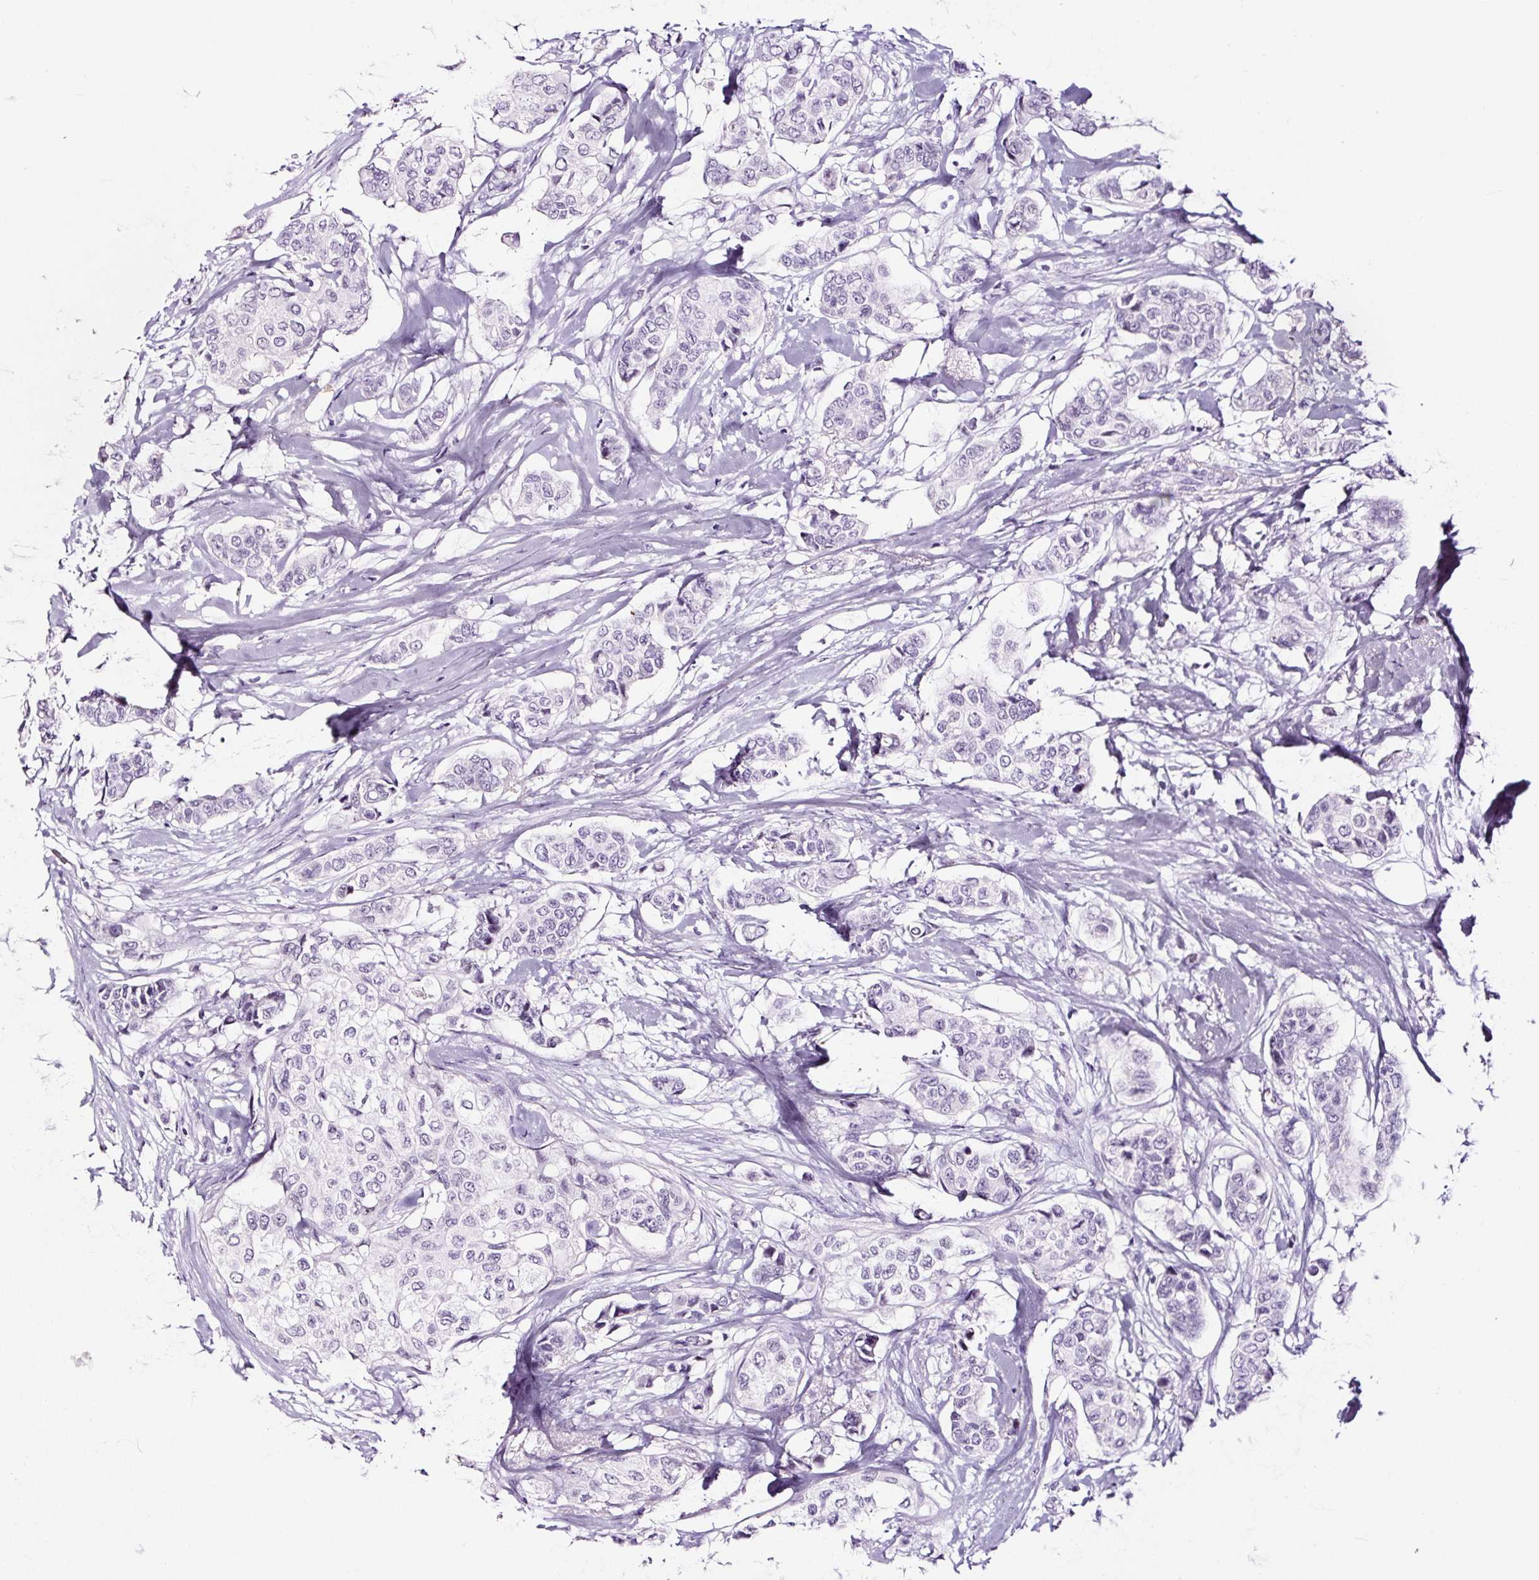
{"staining": {"intensity": "negative", "quantity": "none", "location": "none"}, "tissue": "breast cancer", "cell_type": "Tumor cells", "image_type": "cancer", "snomed": [{"axis": "morphology", "description": "Lobular carcinoma"}, {"axis": "topography", "description": "Breast"}], "caption": "The micrograph displays no significant positivity in tumor cells of breast cancer.", "gene": "NPHS2", "patient": {"sex": "female", "age": 51}}